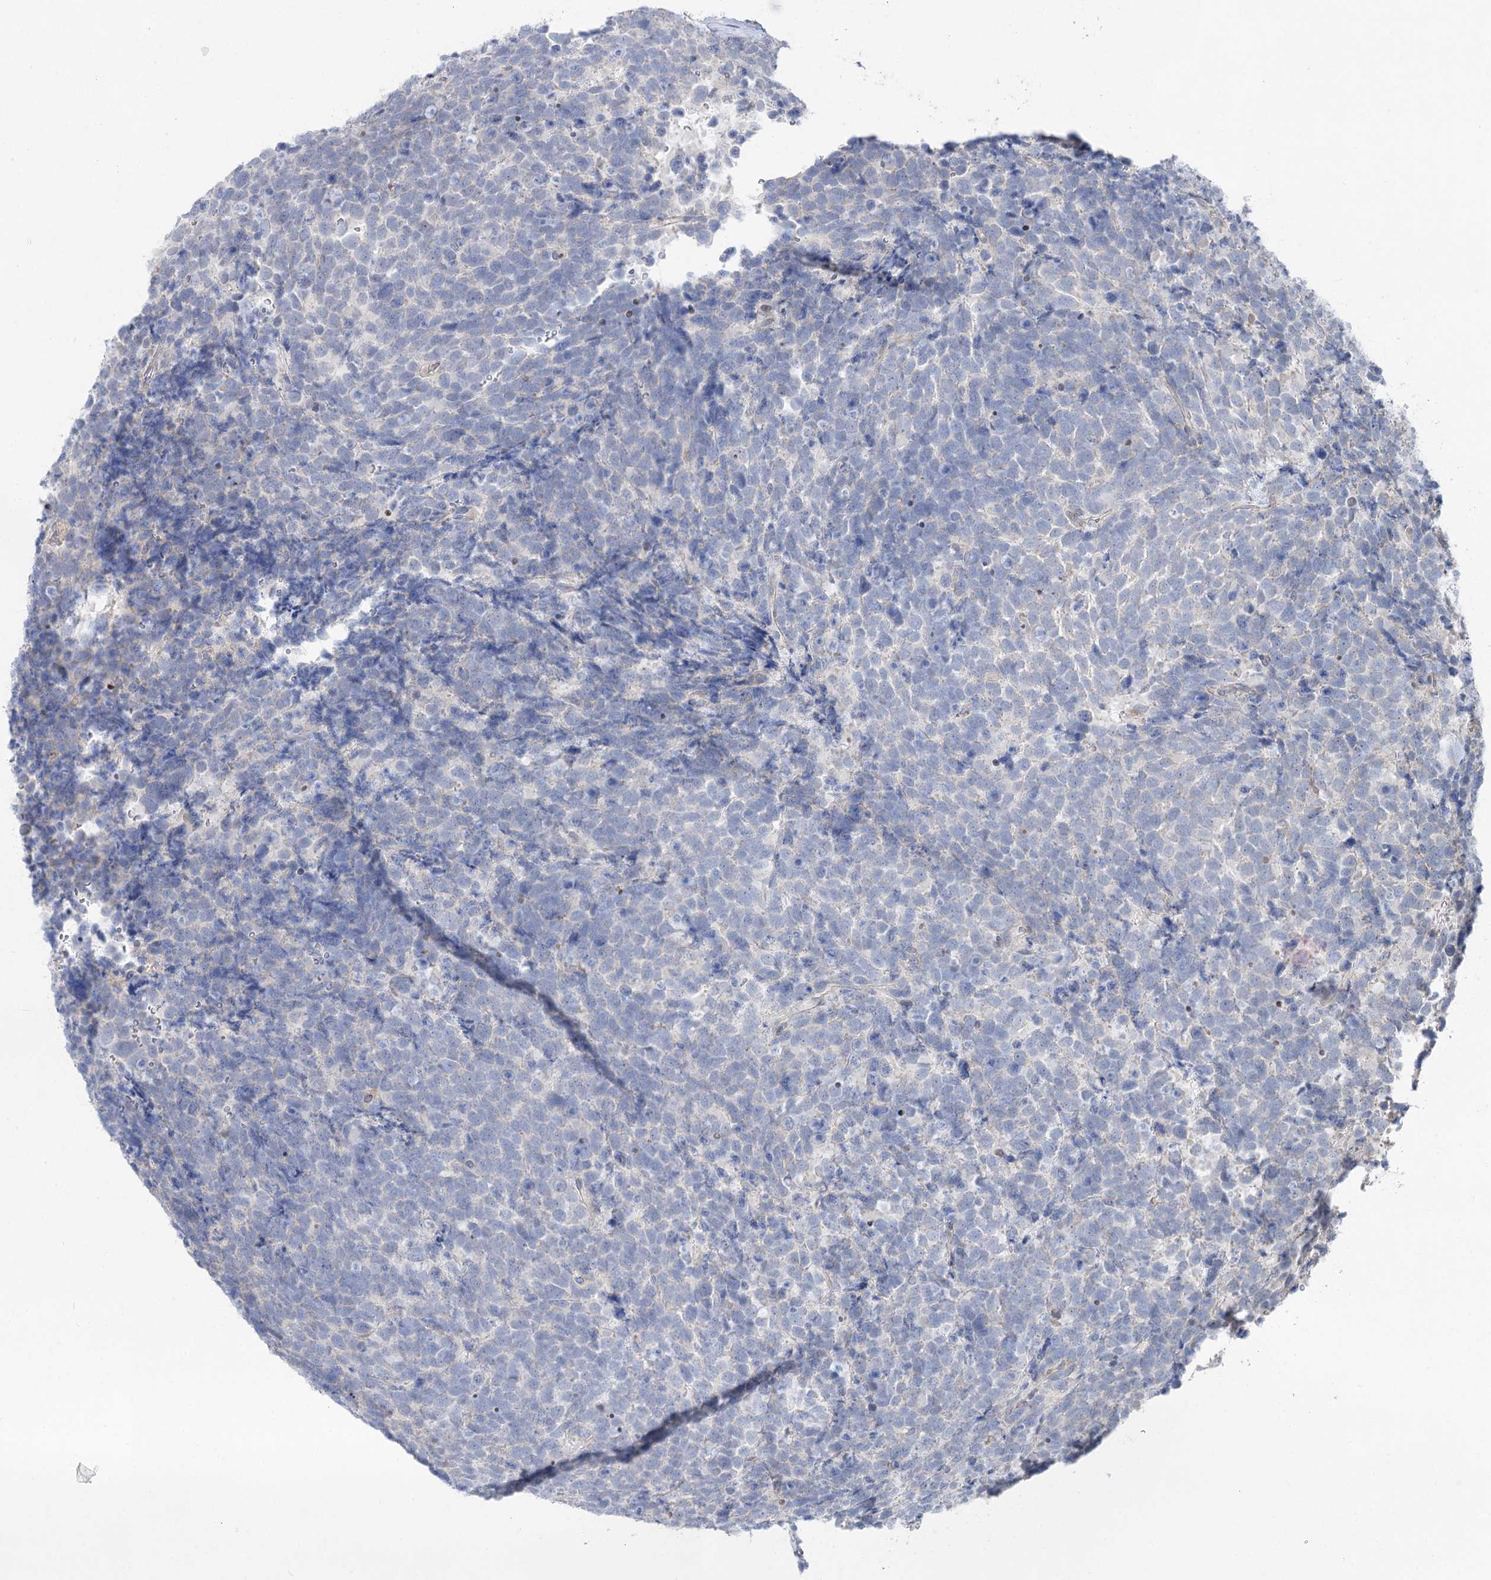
{"staining": {"intensity": "negative", "quantity": "none", "location": "none"}, "tissue": "urothelial cancer", "cell_type": "Tumor cells", "image_type": "cancer", "snomed": [{"axis": "morphology", "description": "Urothelial carcinoma, High grade"}, {"axis": "topography", "description": "Urinary bladder"}], "caption": "Micrograph shows no significant protein expression in tumor cells of high-grade urothelial carcinoma.", "gene": "SCN11A", "patient": {"sex": "female", "age": 82}}